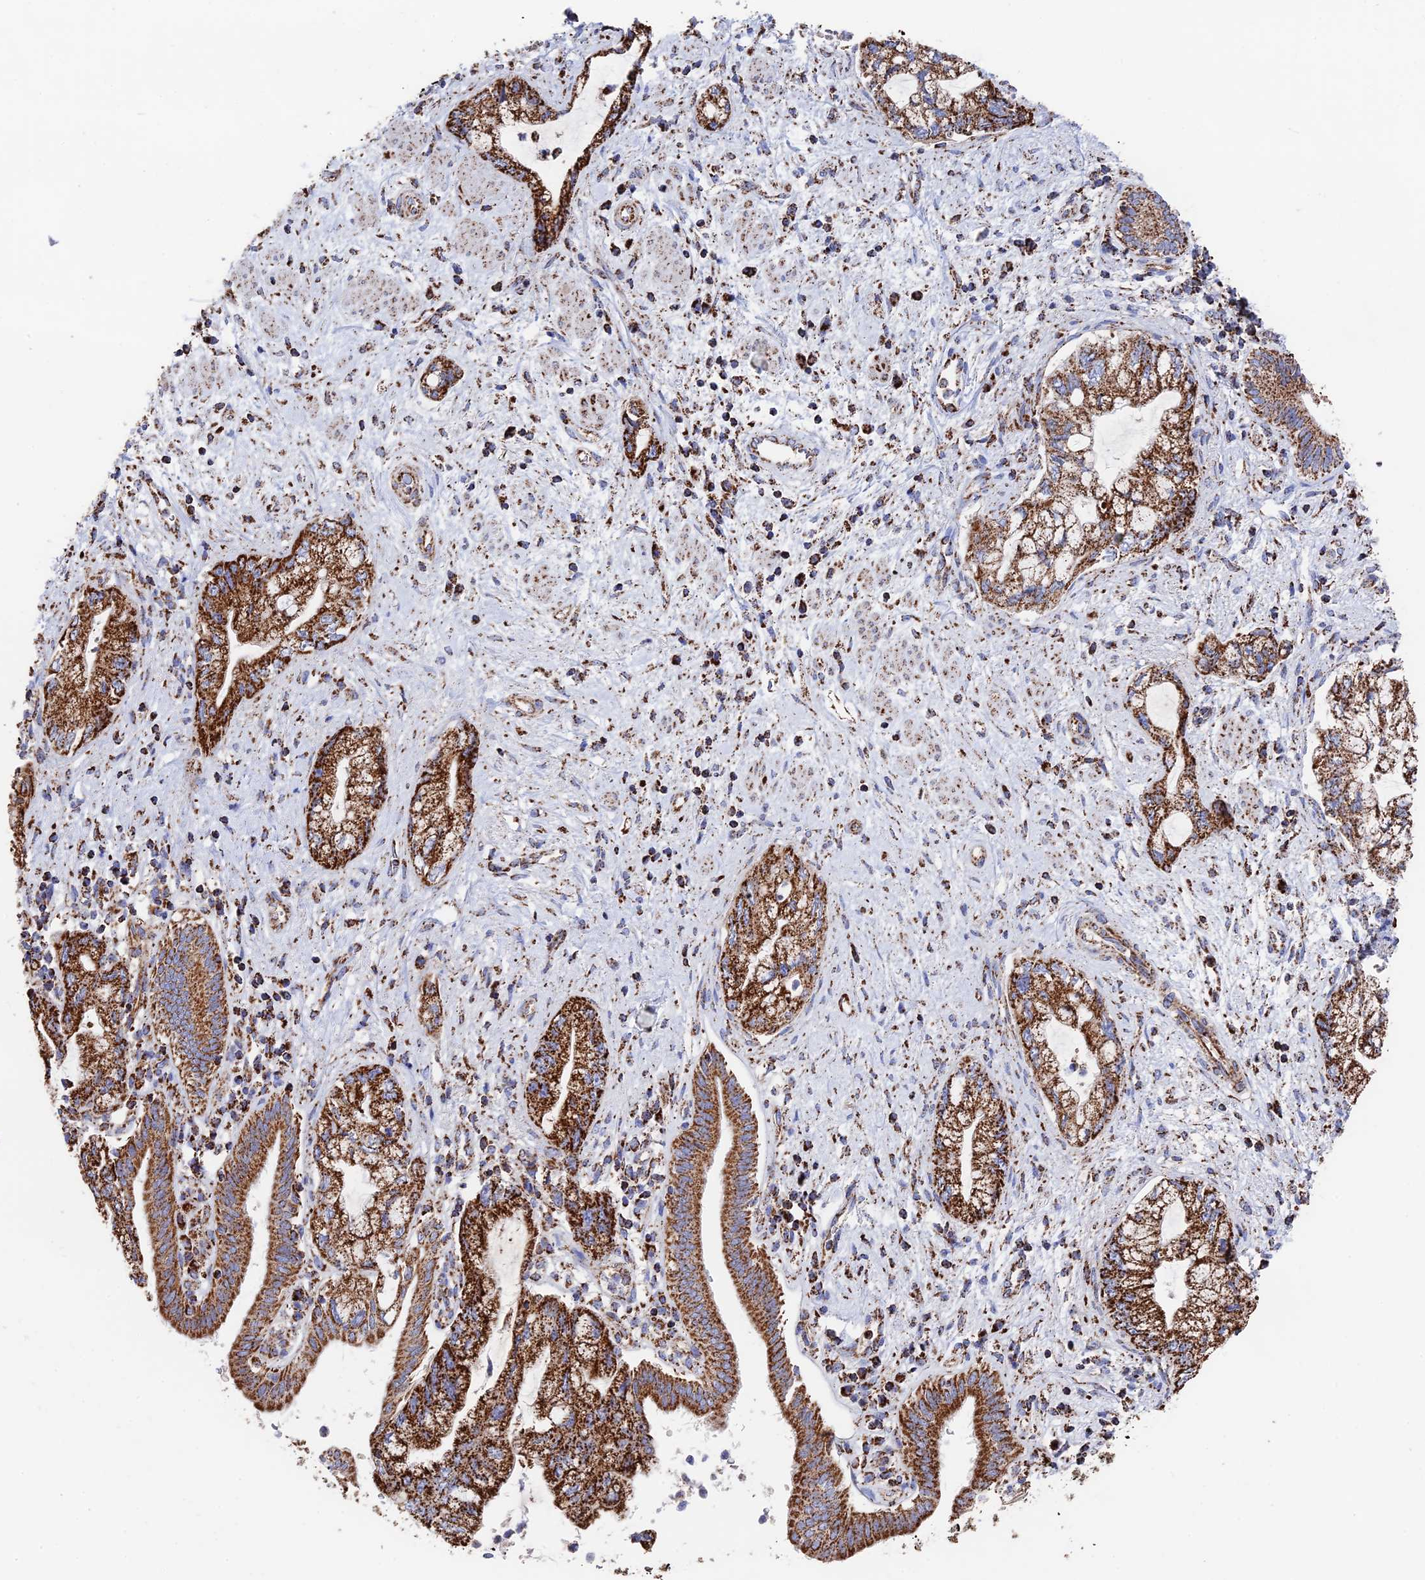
{"staining": {"intensity": "strong", "quantity": ">75%", "location": "cytoplasmic/membranous"}, "tissue": "pancreatic cancer", "cell_type": "Tumor cells", "image_type": "cancer", "snomed": [{"axis": "morphology", "description": "Adenocarcinoma, NOS"}, {"axis": "topography", "description": "Pancreas"}], "caption": "High-power microscopy captured an IHC photomicrograph of pancreatic adenocarcinoma, revealing strong cytoplasmic/membranous staining in approximately >75% of tumor cells. The staining was performed using DAB (3,3'-diaminobenzidine) to visualize the protein expression in brown, while the nuclei were stained in blue with hematoxylin (Magnification: 20x).", "gene": "HAUS8", "patient": {"sex": "female", "age": 73}}